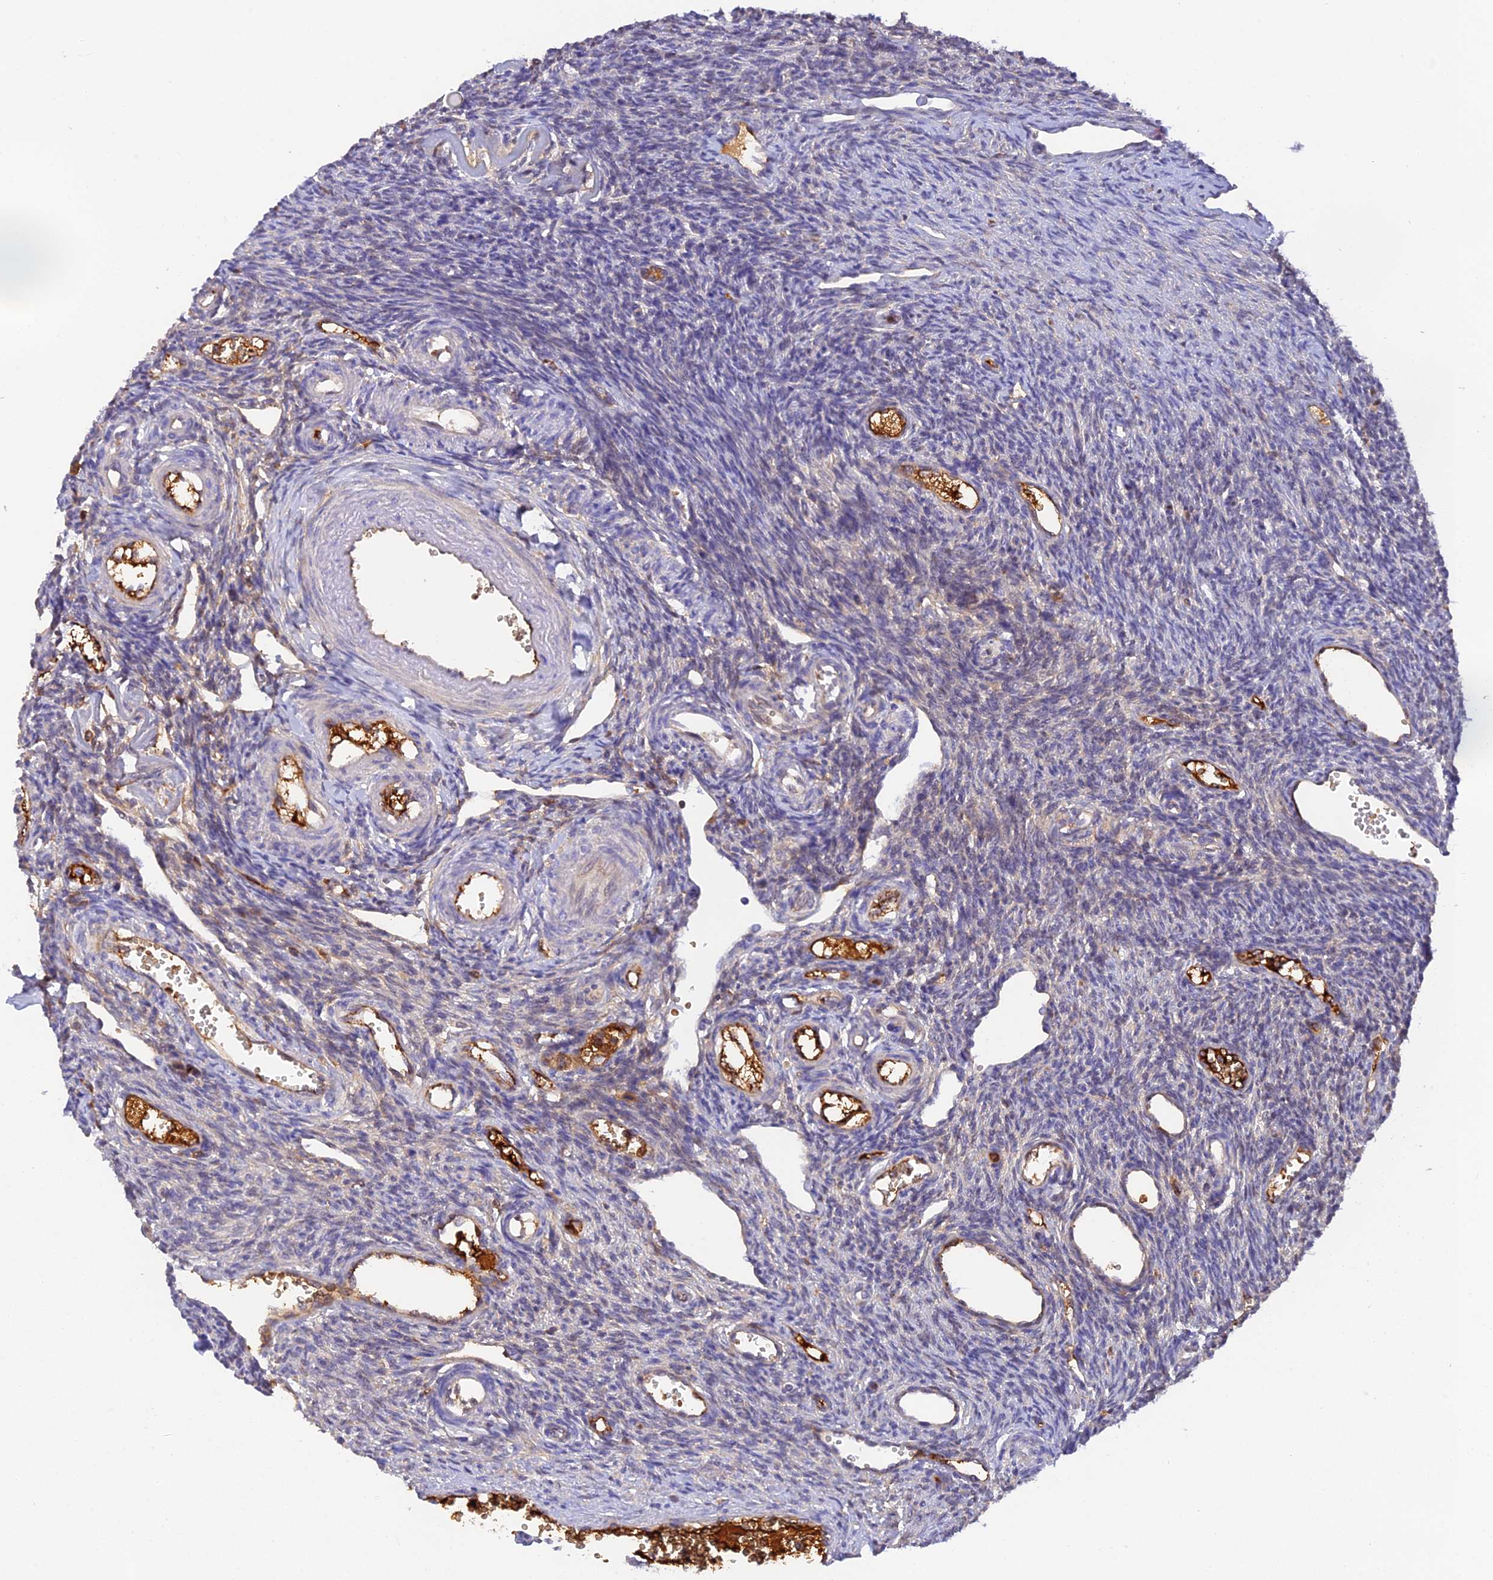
{"staining": {"intensity": "moderate", "quantity": ">75%", "location": "cytoplasmic/membranous"}, "tissue": "ovary", "cell_type": "Follicle cells", "image_type": "normal", "snomed": [{"axis": "morphology", "description": "Normal tissue, NOS"}, {"axis": "morphology", "description": "Cyst, NOS"}, {"axis": "topography", "description": "Ovary"}], "caption": "Ovary stained with DAB (3,3'-diaminobenzidine) immunohistochemistry exhibits medium levels of moderate cytoplasmic/membranous positivity in approximately >75% of follicle cells.", "gene": "HDHD2", "patient": {"sex": "female", "age": 33}}